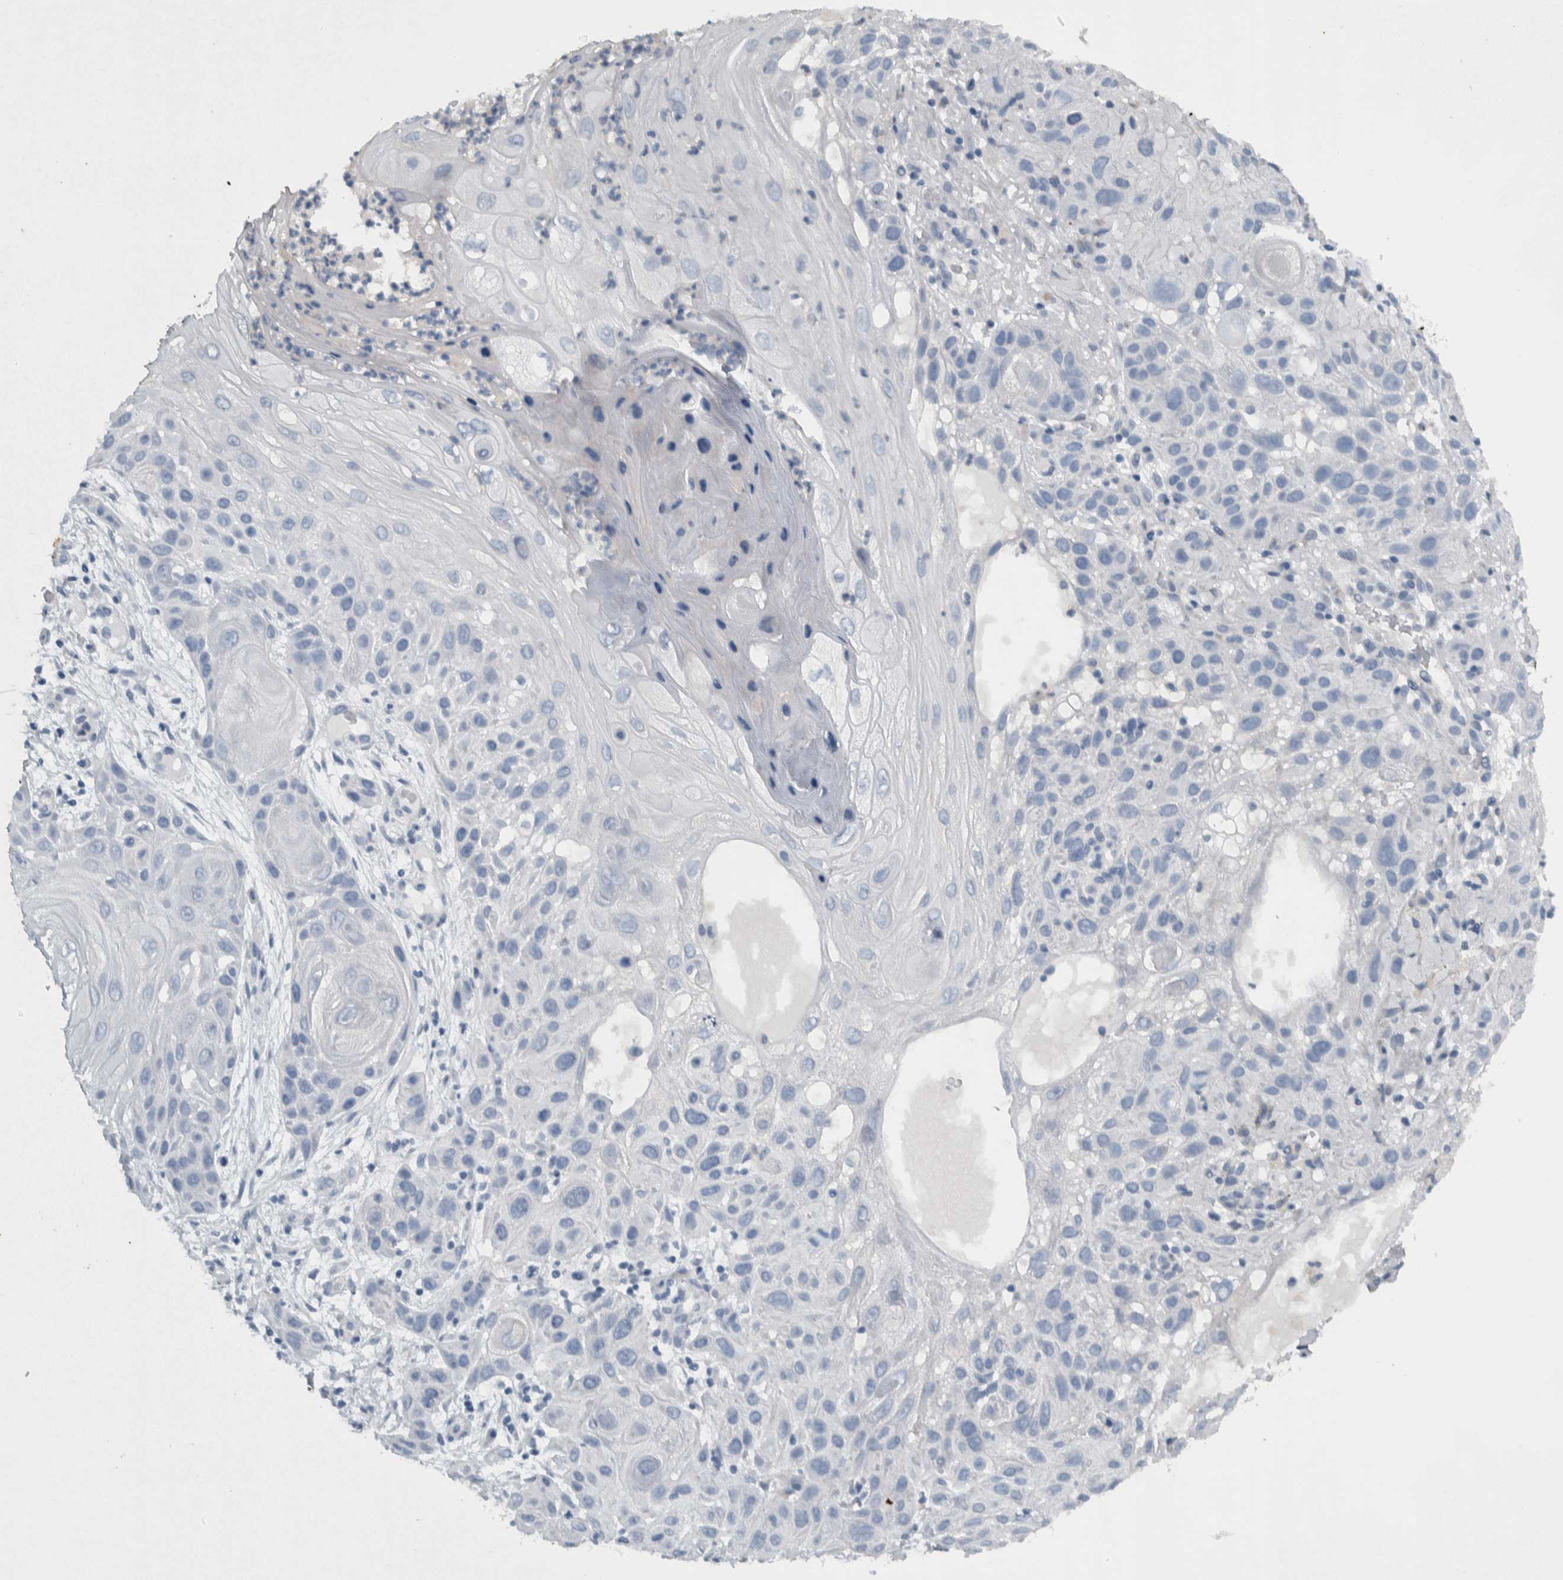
{"staining": {"intensity": "negative", "quantity": "none", "location": "none"}, "tissue": "skin cancer", "cell_type": "Tumor cells", "image_type": "cancer", "snomed": [{"axis": "morphology", "description": "Squamous cell carcinoma, NOS"}, {"axis": "topography", "description": "Skin"}], "caption": "The immunohistochemistry (IHC) photomicrograph has no significant positivity in tumor cells of skin cancer (squamous cell carcinoma) tissue.", "gene": "NT5C2", "patient": {"sex": "female", "age": 96}}